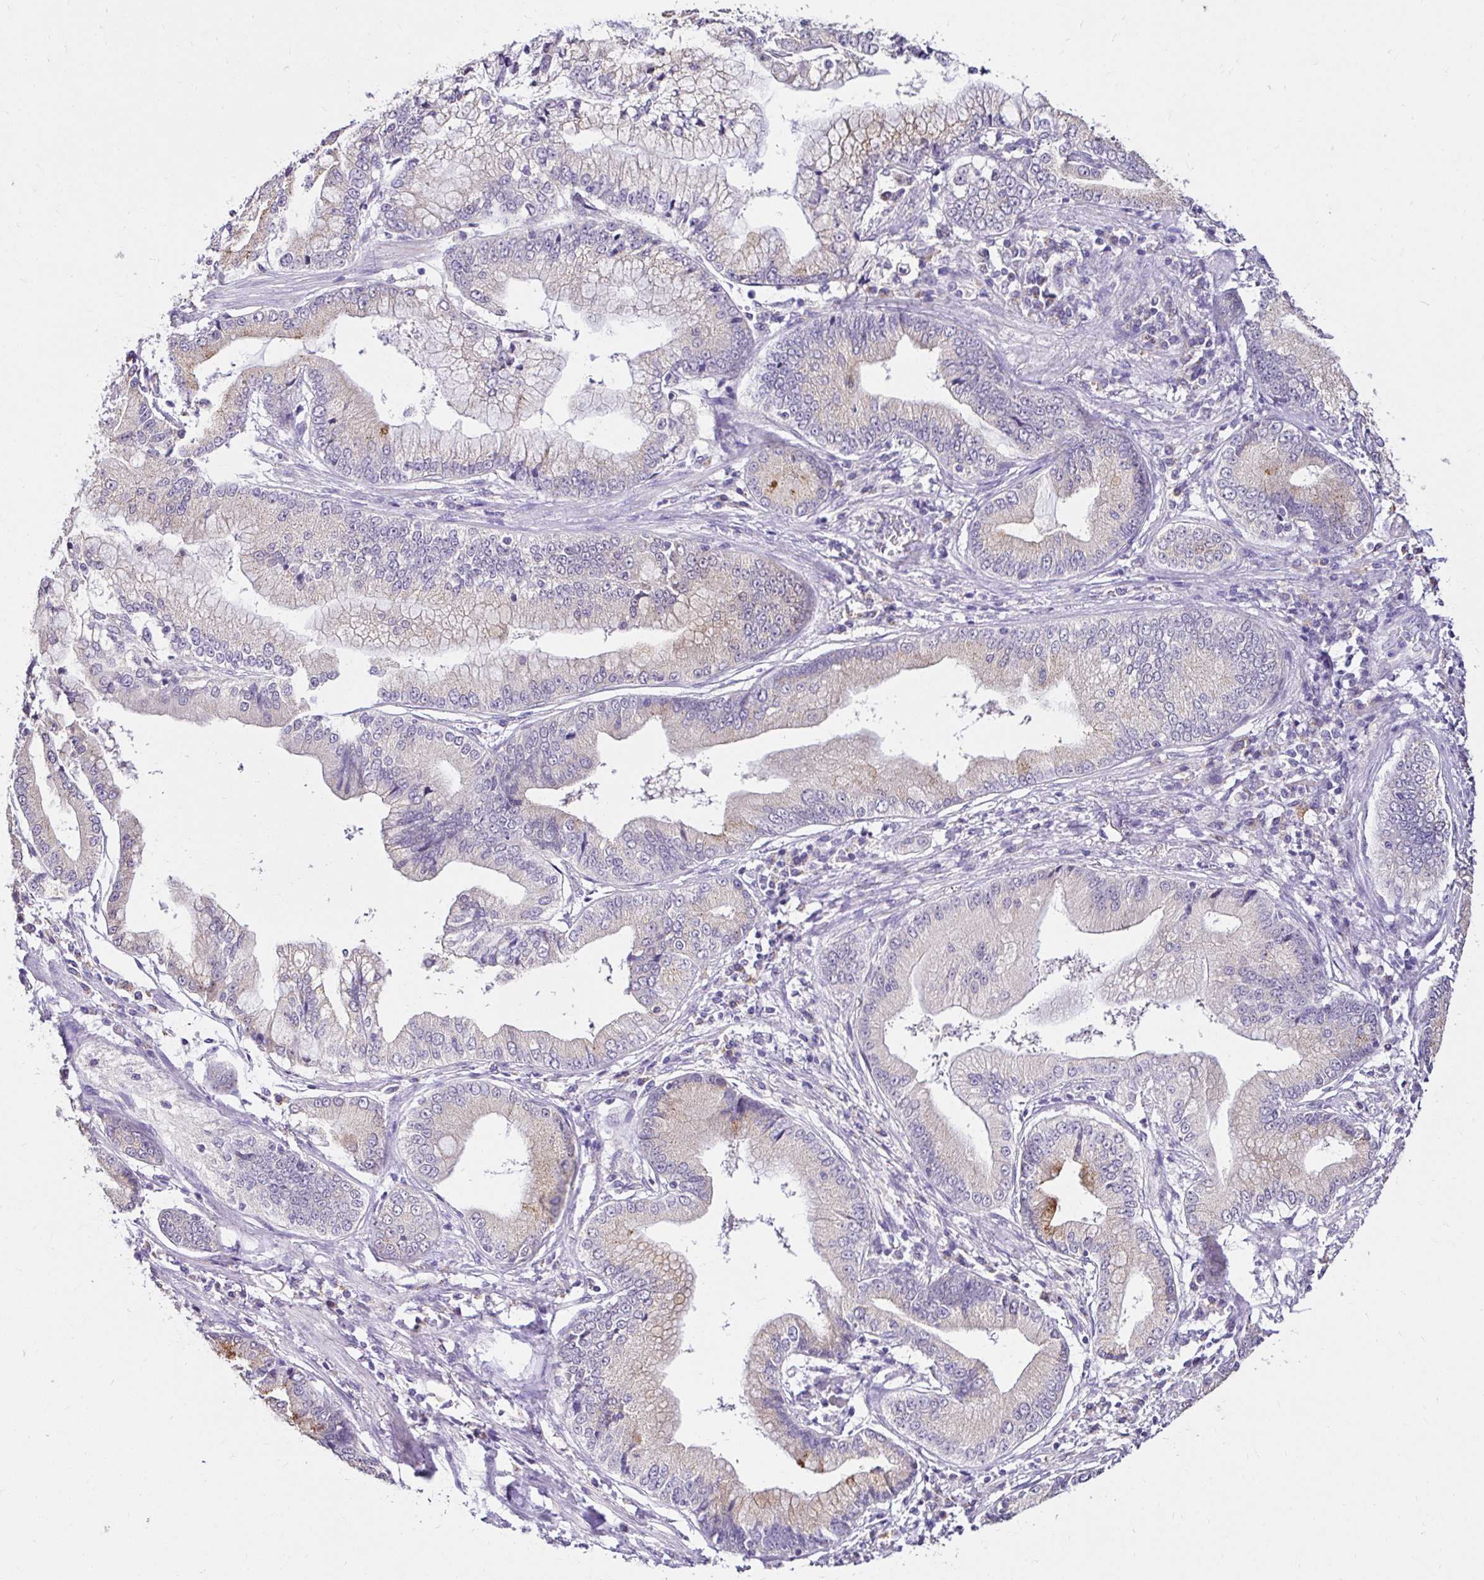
{"staining": {"intensity": "weak", "quantity": "<25%", "location": "cytoplasmic/membranous"}, "tissue": "stomach cancer", "cell_type": "Tumor cells", "image_type": "cancer", "snomed": [{"axis": "morphology", "description": "Adenocarcinoma, NOS"}, {"axis": "topography", "description": "Stomach, upper"}], "caption": "The histopathology image reveals no significant expression in tumor cells of stomach adenocarcinoma.", "gene": "KIAA1210", "patient": {"sex": "female", "age": 74}}